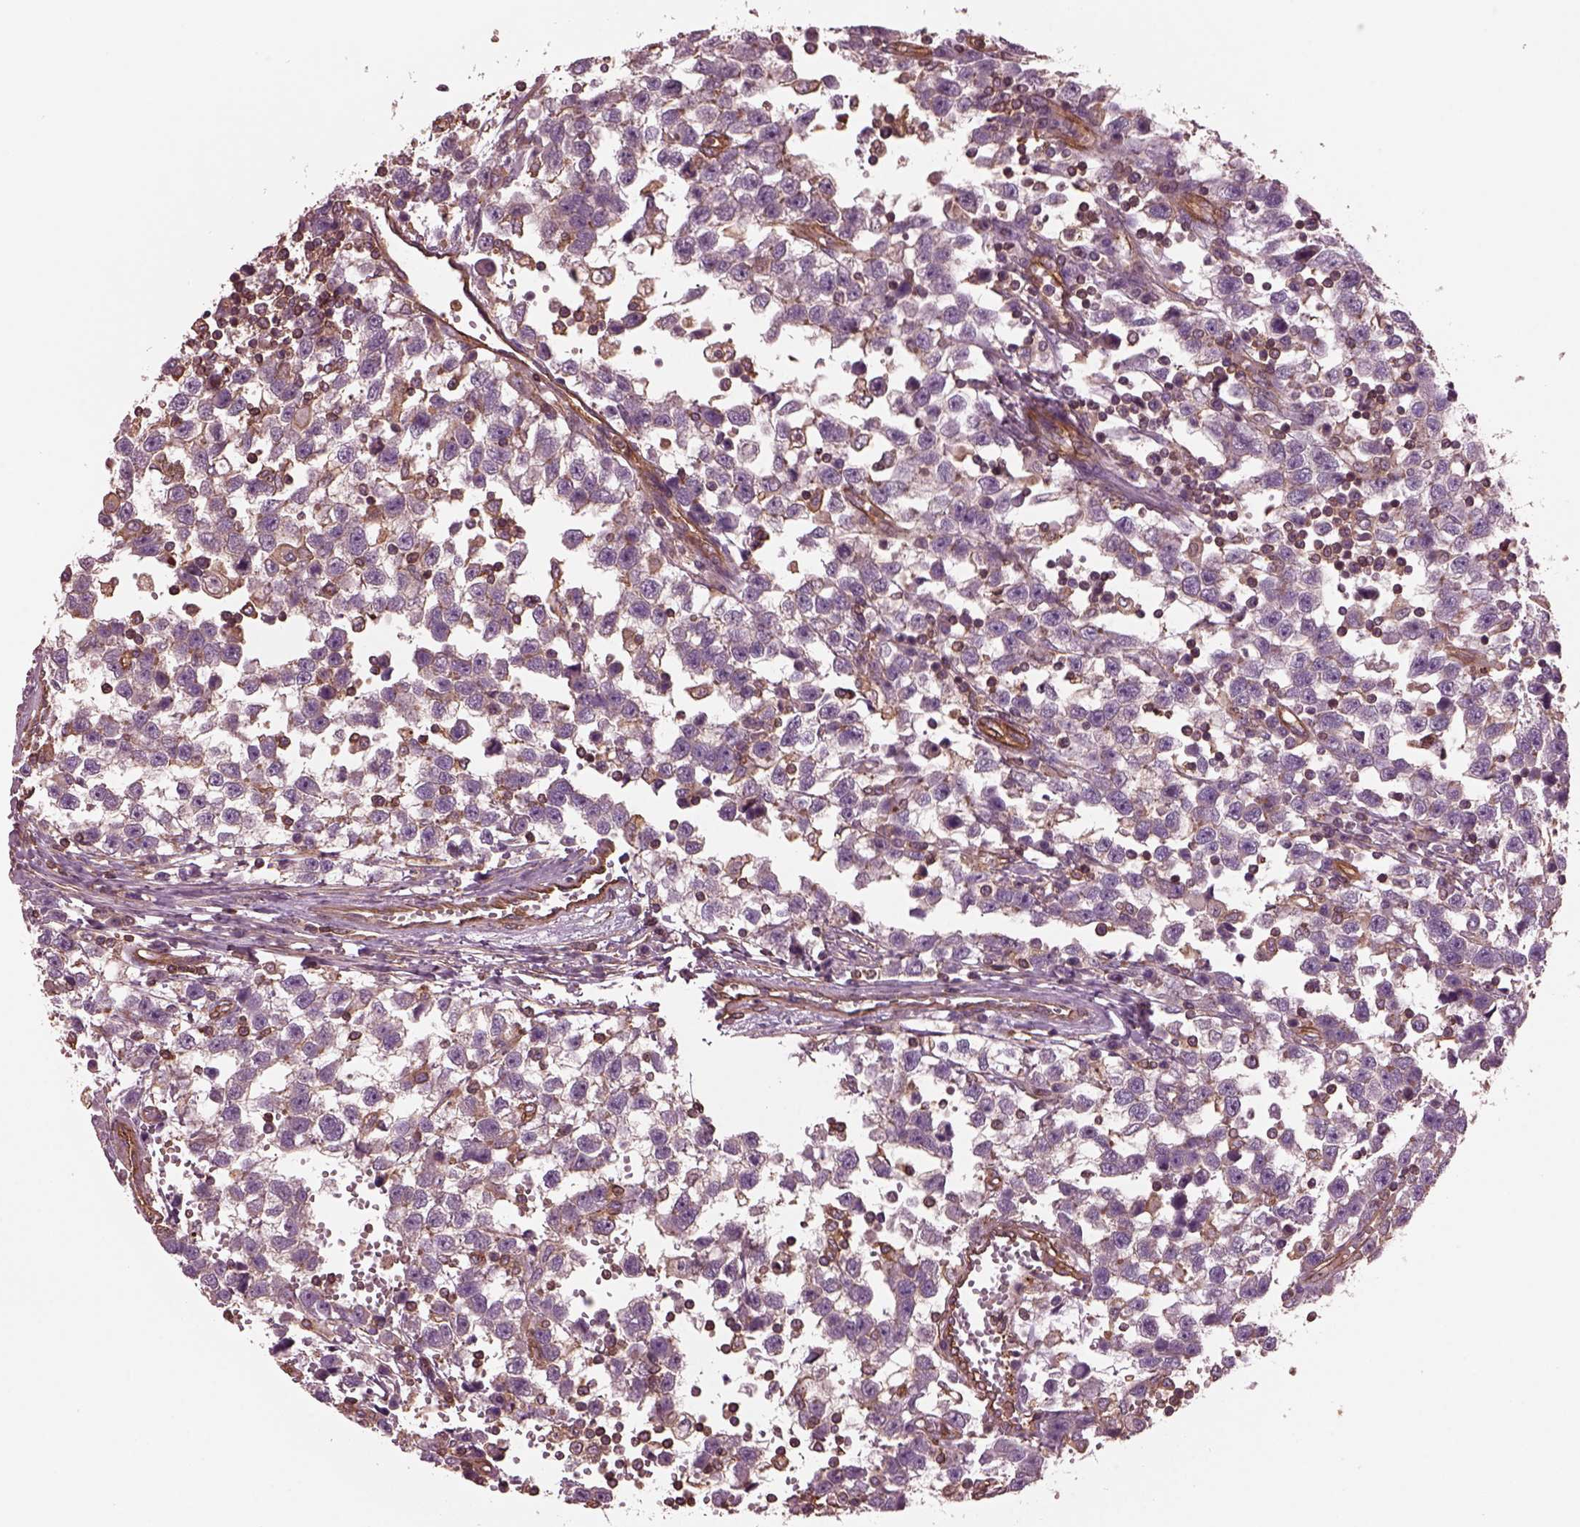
{"staining": {"intensity": "weak", "quantity": "<25%", "location": "cytoplasmic/membranous"}, "tissue": "testis cancer", "cell_type": "Tumor cells", "image_type": "cancer", "snomed": [{"axis": "morphology", "description": "Seminoma, NOS"}, {"axis": "topography", "description": "Testis"}], "caption": "Immunohistochemistry histopathology image of human testis cancer stained for a protein (brown), which shows no staining in tumor cells. (DAB immunohistochemistry visualized using brightfield microscopy, high magnification).", "gene": "MYL6", "patient": {"sex": "male", "age": 34}}